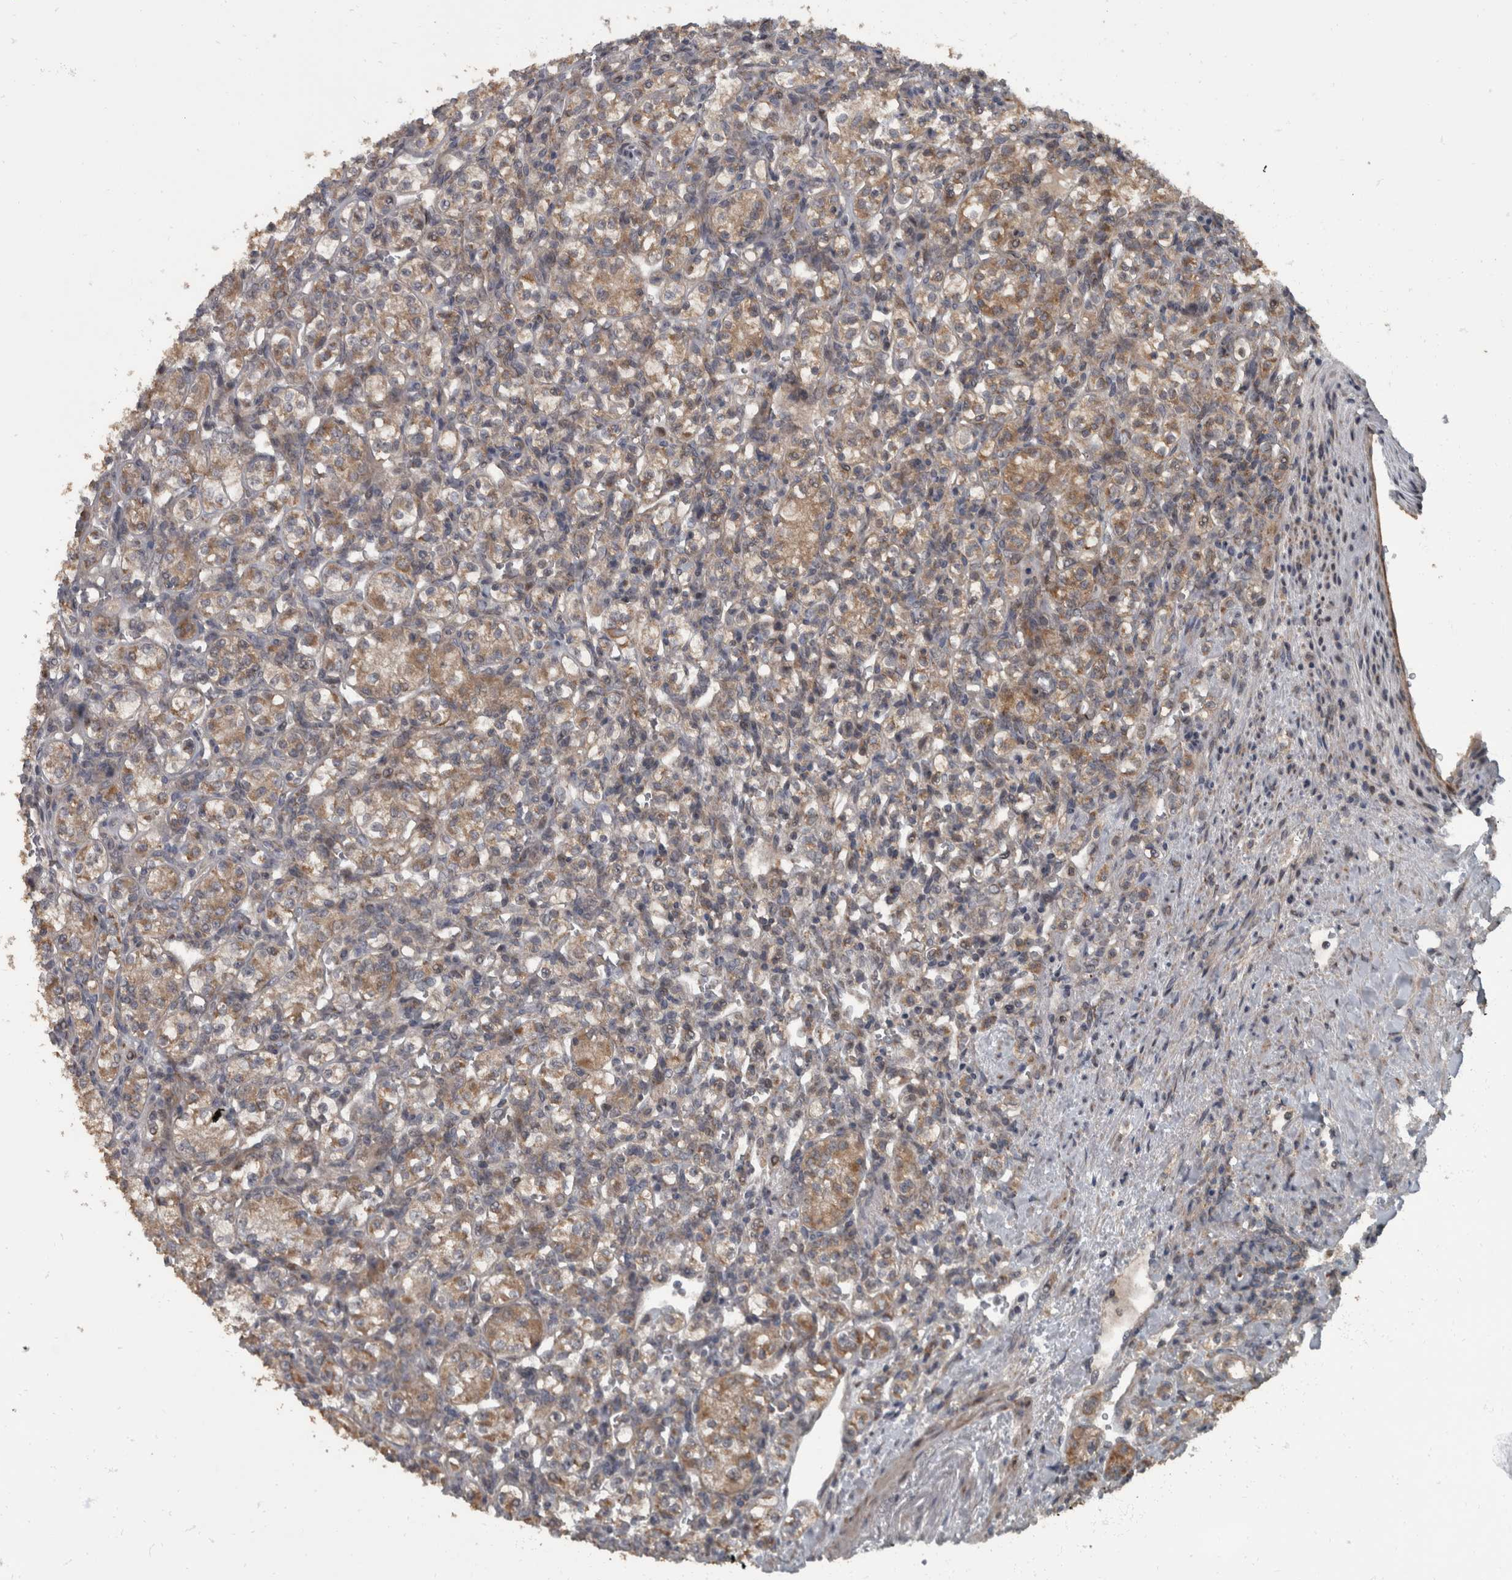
{"staining": {"intensity": "moderate", "quantity": ">75%", "location": "cytoplasmic/membranous"}, "tissue": "renal cancer", "cell_type": "Tumor cells", "image_type": "cancer", "snomed": [{"axis": "morphology", "description": "Adenocarcinoma, NOS"}, {"axis": "topography", "description": "Kidney"}], "caption": "About >75% of tumor cells in adenocarcinoma (renal) demonstrate moderate cytoplasmic/membranous protein positivity as visualized by brown immunohistochemical staining.", "gene": "RABGGTB", "patient": {"sex": "male", "age": 77}}